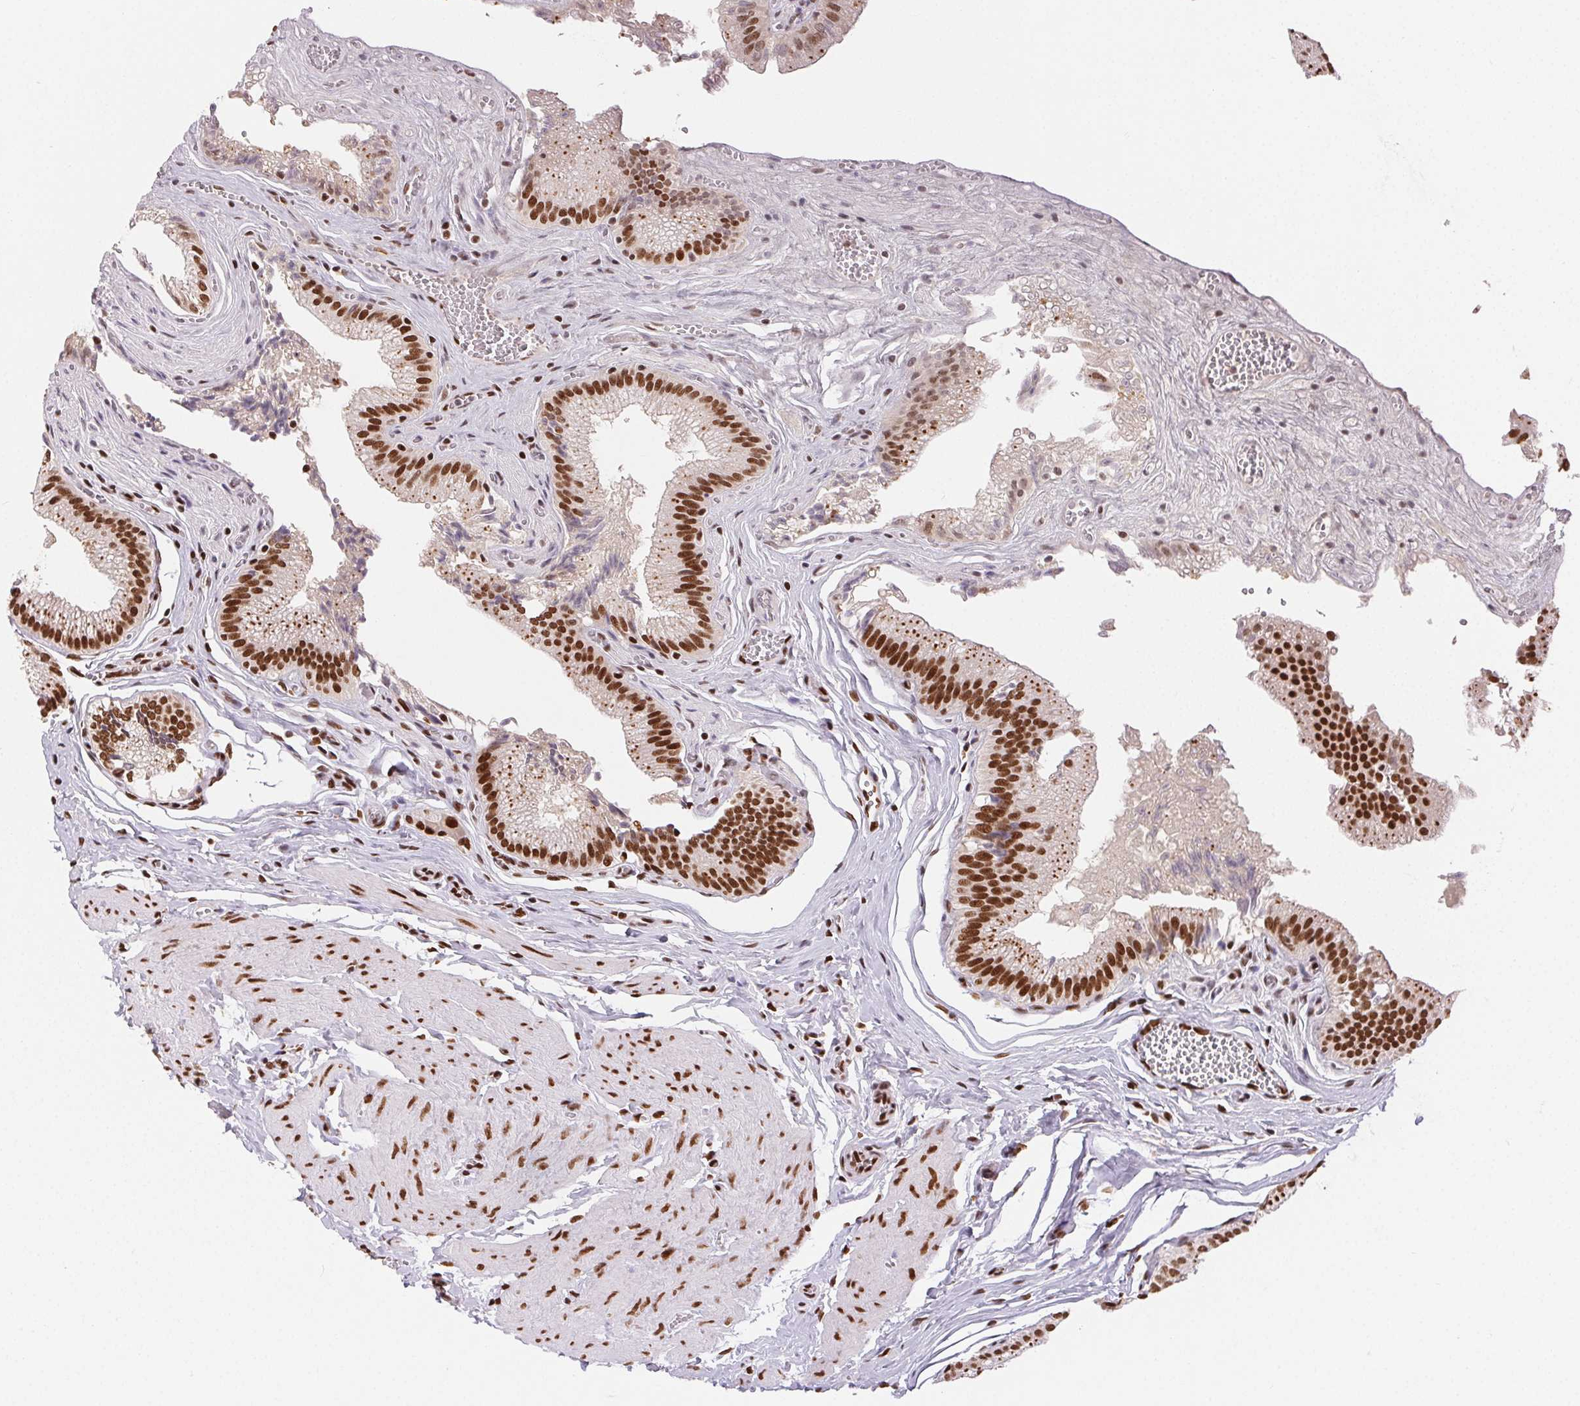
{"staining": {"intensity": "moderate", "quantity": ">75%", "location": "cytoplasmic/membranous,nuclear"}, "tissue": "gallbladder", "cell_type": "Glandular cells", "image_type": "normal", "snomed": [{"axis": "morphology", "description": "Normal tissue, NOS"}, {"axis": "topography", "description": "Gallbladder"}, {"axis": "topography", "description": "Peripheral nerve tissue"}], "caption": "IHC micrograph of normal gallbladder: human gallbladder stained using immunohistochemistry (IHC) displays medium levels of moderate protein expression localized specifically in the cytoplasmic/membranous,nuclear of glandular cells, appearing as a cytoplasmic/membranous,nuclear brown color.", "gene": "ZNF80", "patient": {"sex": "male", "age": 17}}